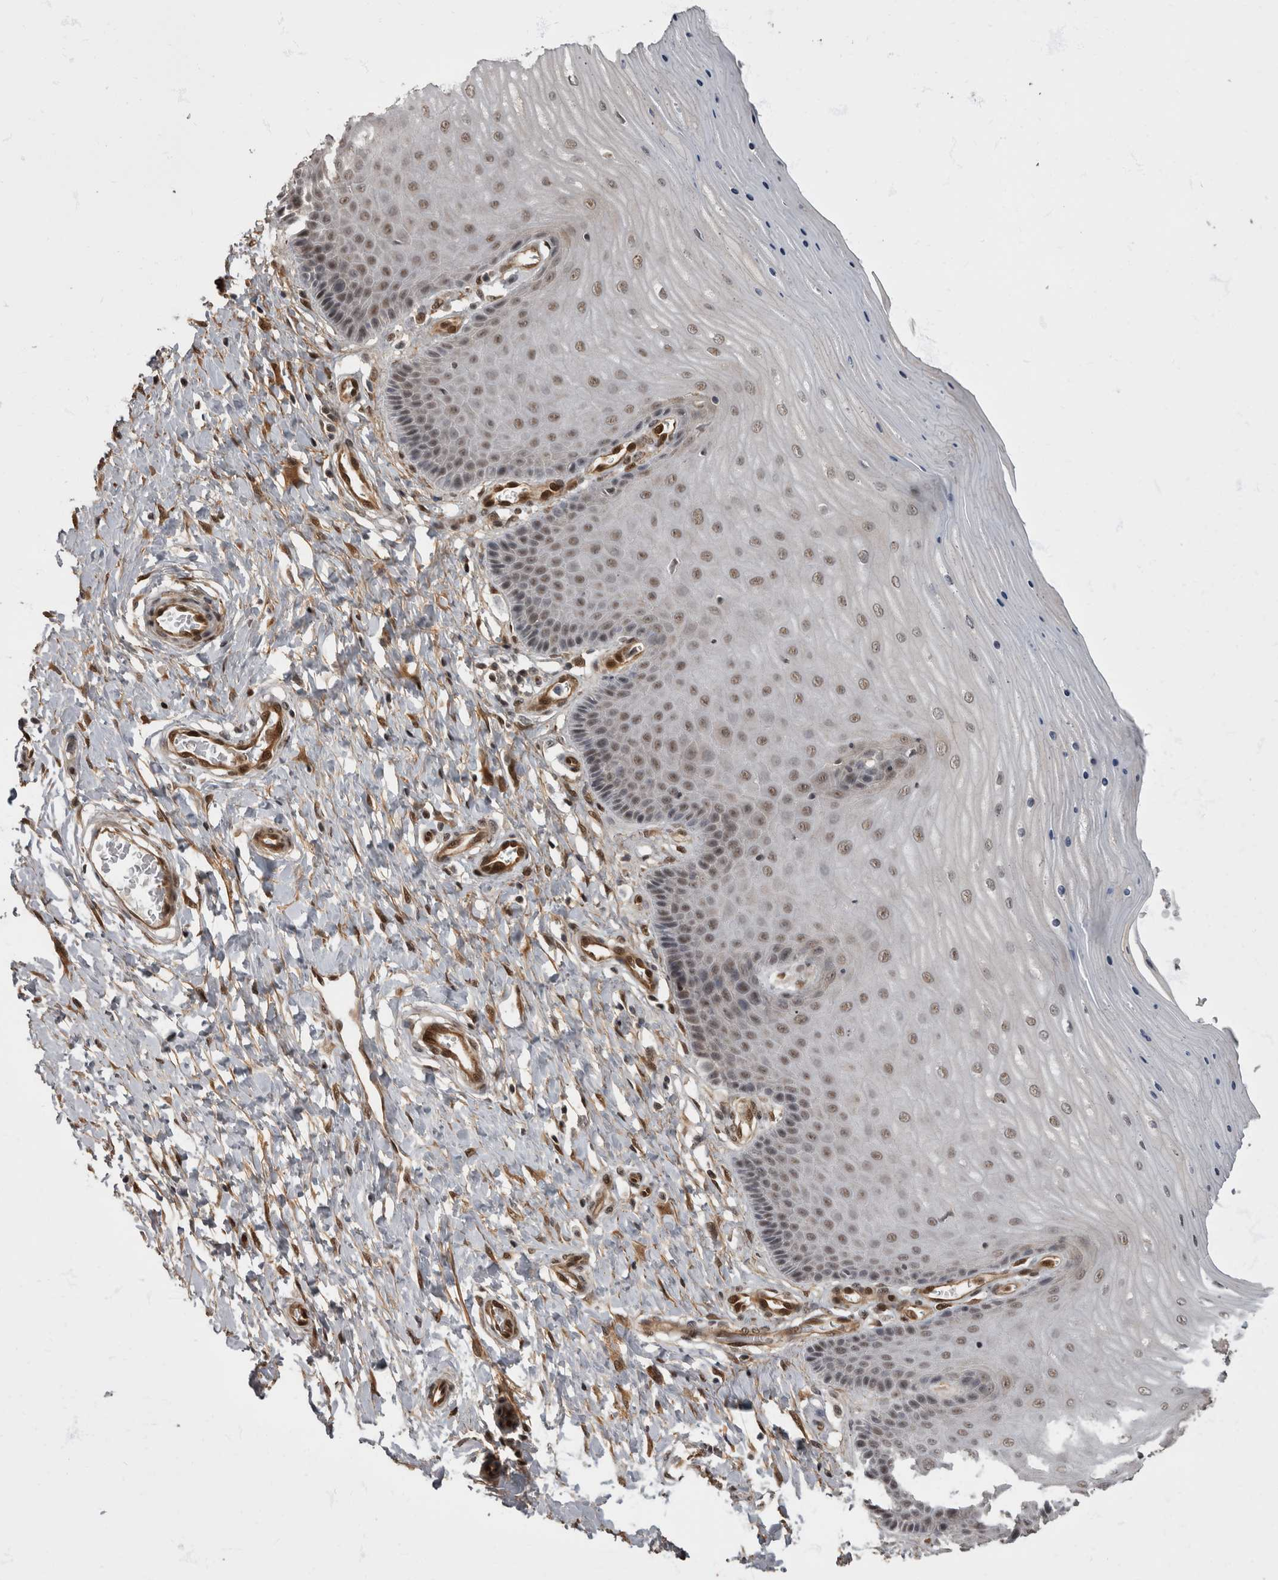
{"staining": {"intensity": "moderate", "quantity": ">75%", "location": "cytoplasmic/membranous,nuclear"}, "tissue": "cervix", "cell_type": "Glandular cells", "image_type": "normal", "snomed": [{"axis": "morphology", "description": "Normal tissue, NOS"}, {"axis": "topography", "description": "Cervix"}], "caption": "Cervix stained with DAB (3,3'-diaminobenzidine) immunohistochemistry displays medium levels of moderate cytoplasmic/membranous,nuclear staining in approximately >75% of glandular cells. (Brightfield microscopy of DAB IHC at high magnification).", "gene": "AKT3", "patient": {"sex": "female", "age": 55}}